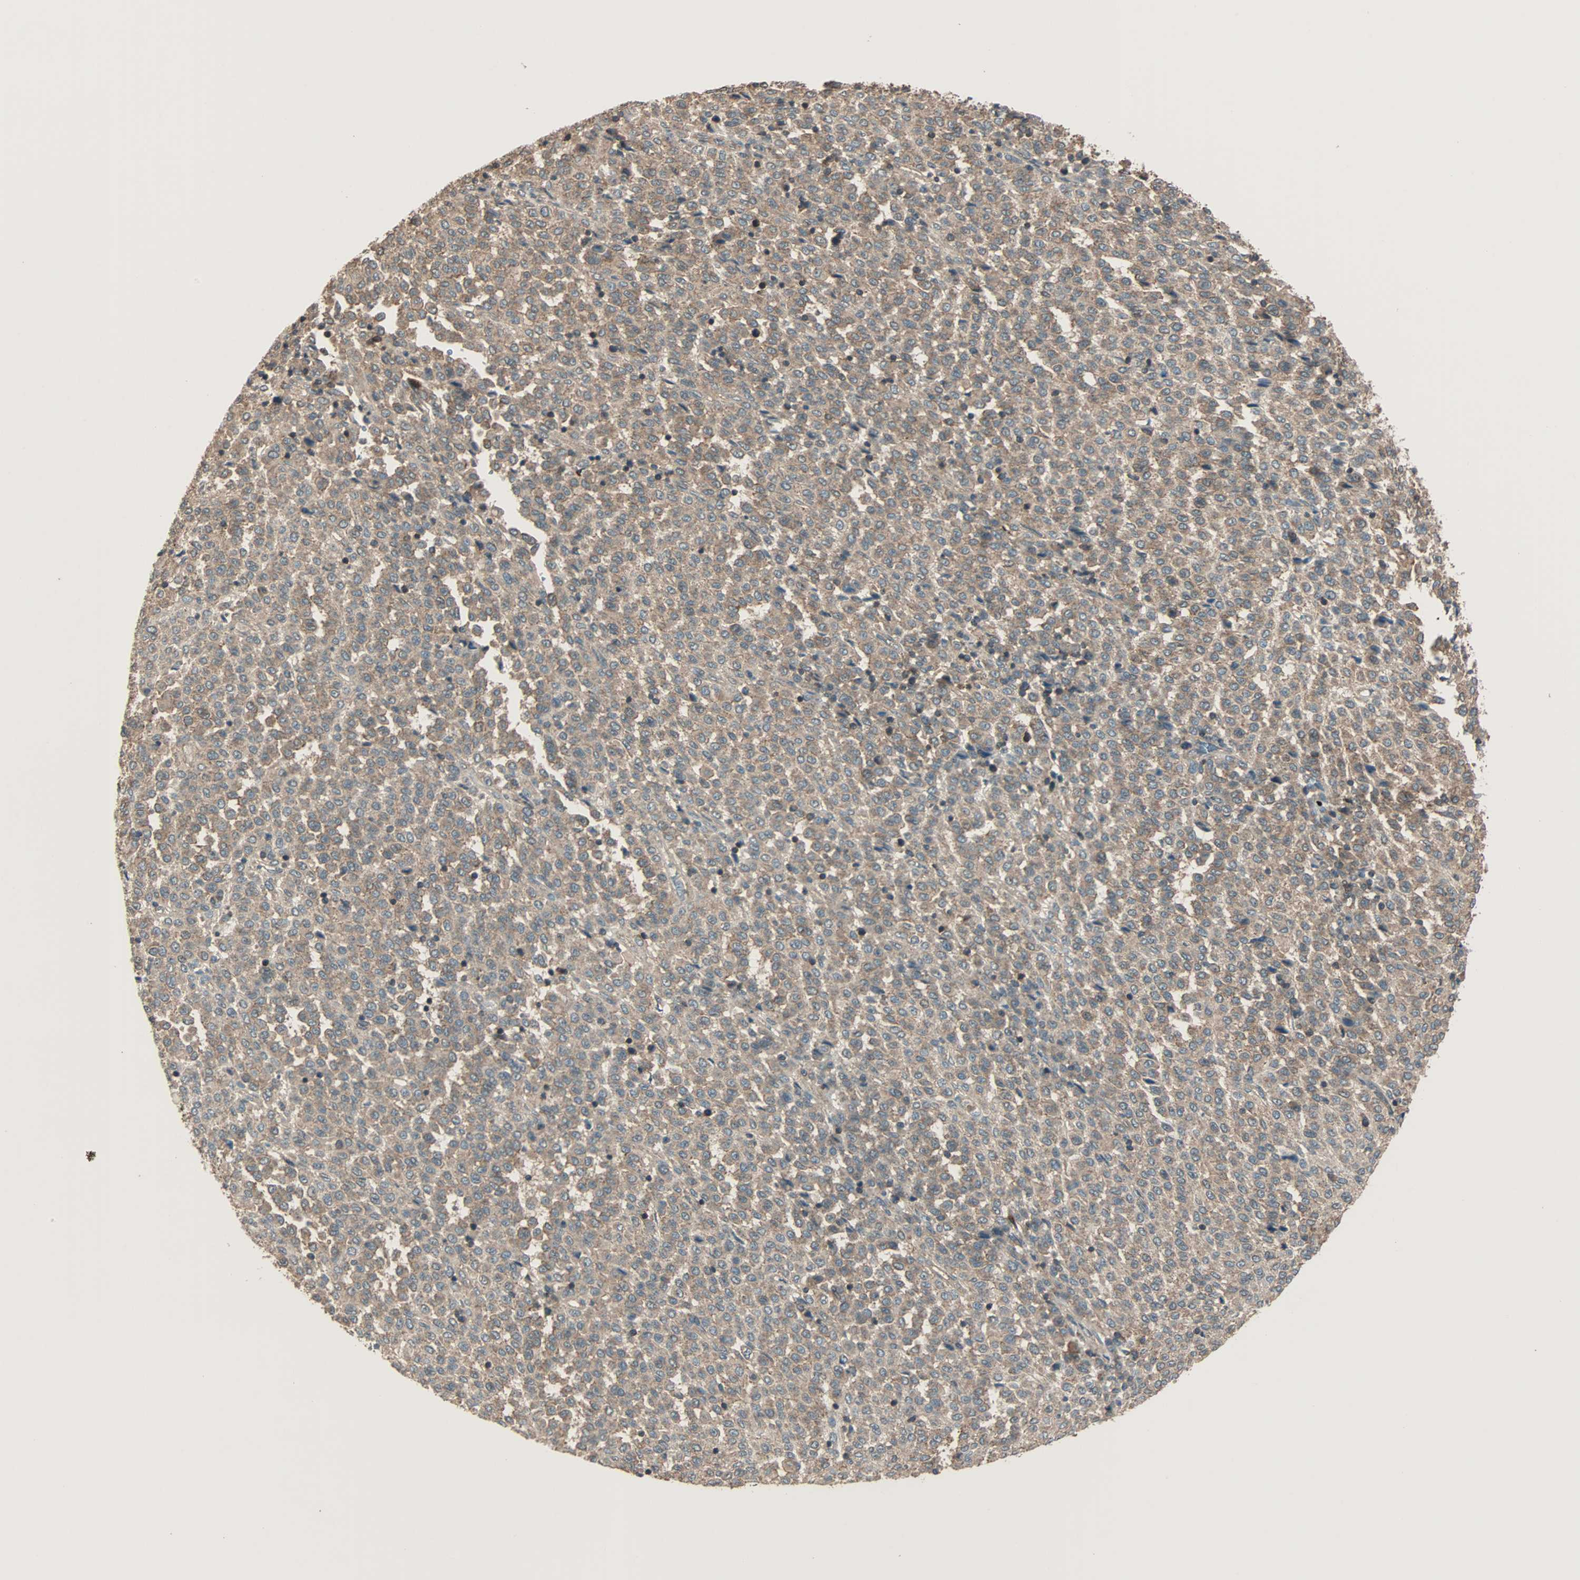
{"staining": {"intensity": "weak", "quantity": ">75%", "location": "cytoplasmic/membranous"}, "tissue": "melanoma", "cell_type": "Tumor cells", "image_type": "cancer", "snomed": [{"axis": "morphology", "description": "Malignant melanoma, Metastatic site"}, {"axis": "topography", "description": "Pancreas"}], "caption": "Immunohistochemistry (IHC) of malignant melanoma (metastatic site) displays low levels of weak cytoplasmic/membranous expression in about >75% of tumor cells.", "gene": "MAP3K21", "patient": {"sex": "female", "age": 30}}